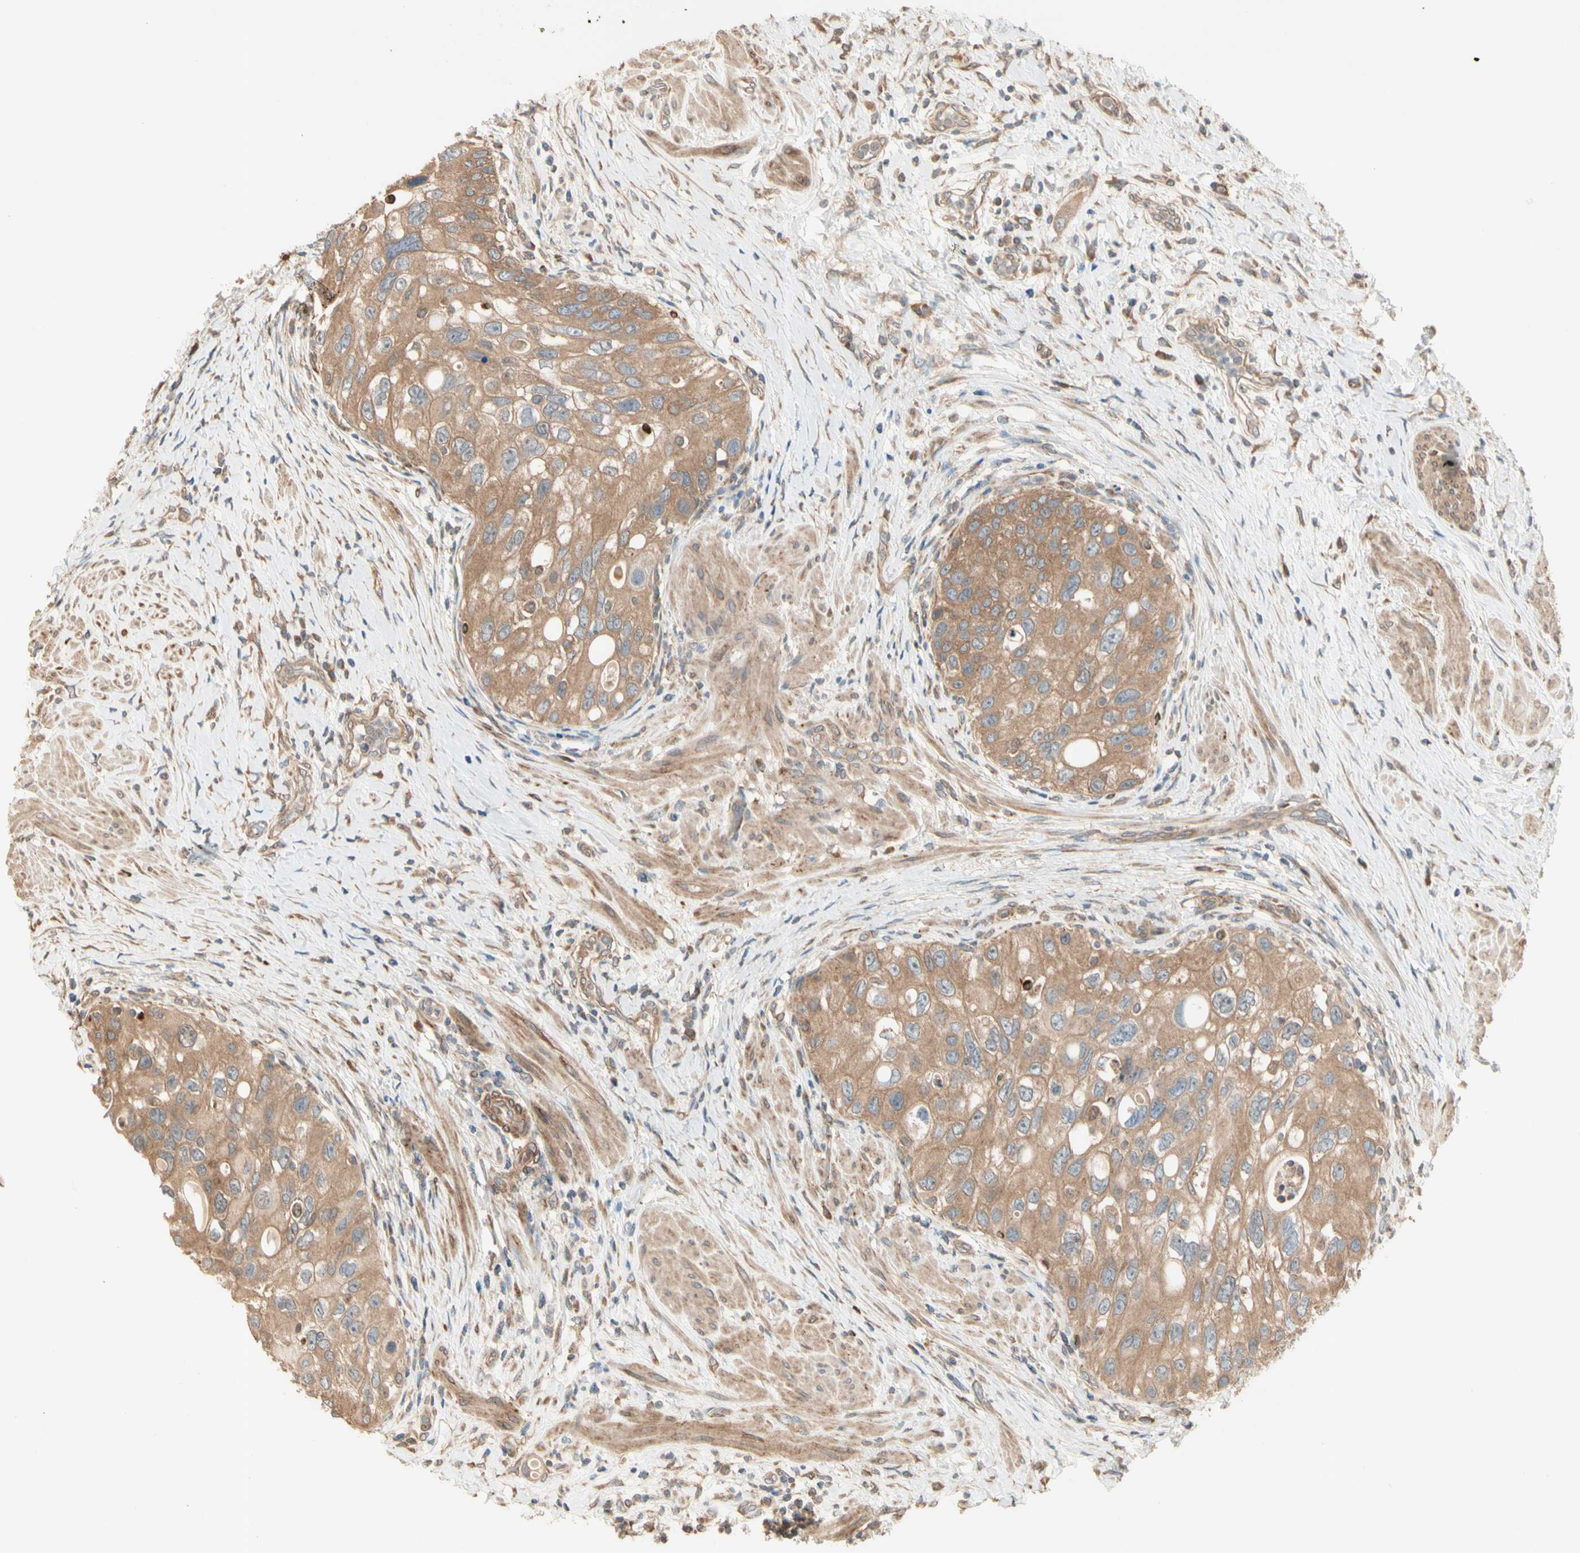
{"staining": {"intensity": "moderate", "quantity": ">75%", "location": "cytoplasmic/membranous"}, "tissue": "urothelial cancer", "cell_type": "Tumor cells", "image_type": "cancer", "snomed": [{"axis": "morphology", "description": "Urothelial carcinoma, High grade"}, {"axis": "topography", "description": "Urinary bladder"}], "caption": "High-magnification brightfield microscopy of urothelial carcinoma (high-grade) stained with DAB (brown) and counterstained with hematoxylin (blue). tumor cells exhibit moderate cytoplasmic/membranous staining is present in approximately>75% of cells.", "gene": "IRAG1", "patient": {"sex": "female", "age": 56}}